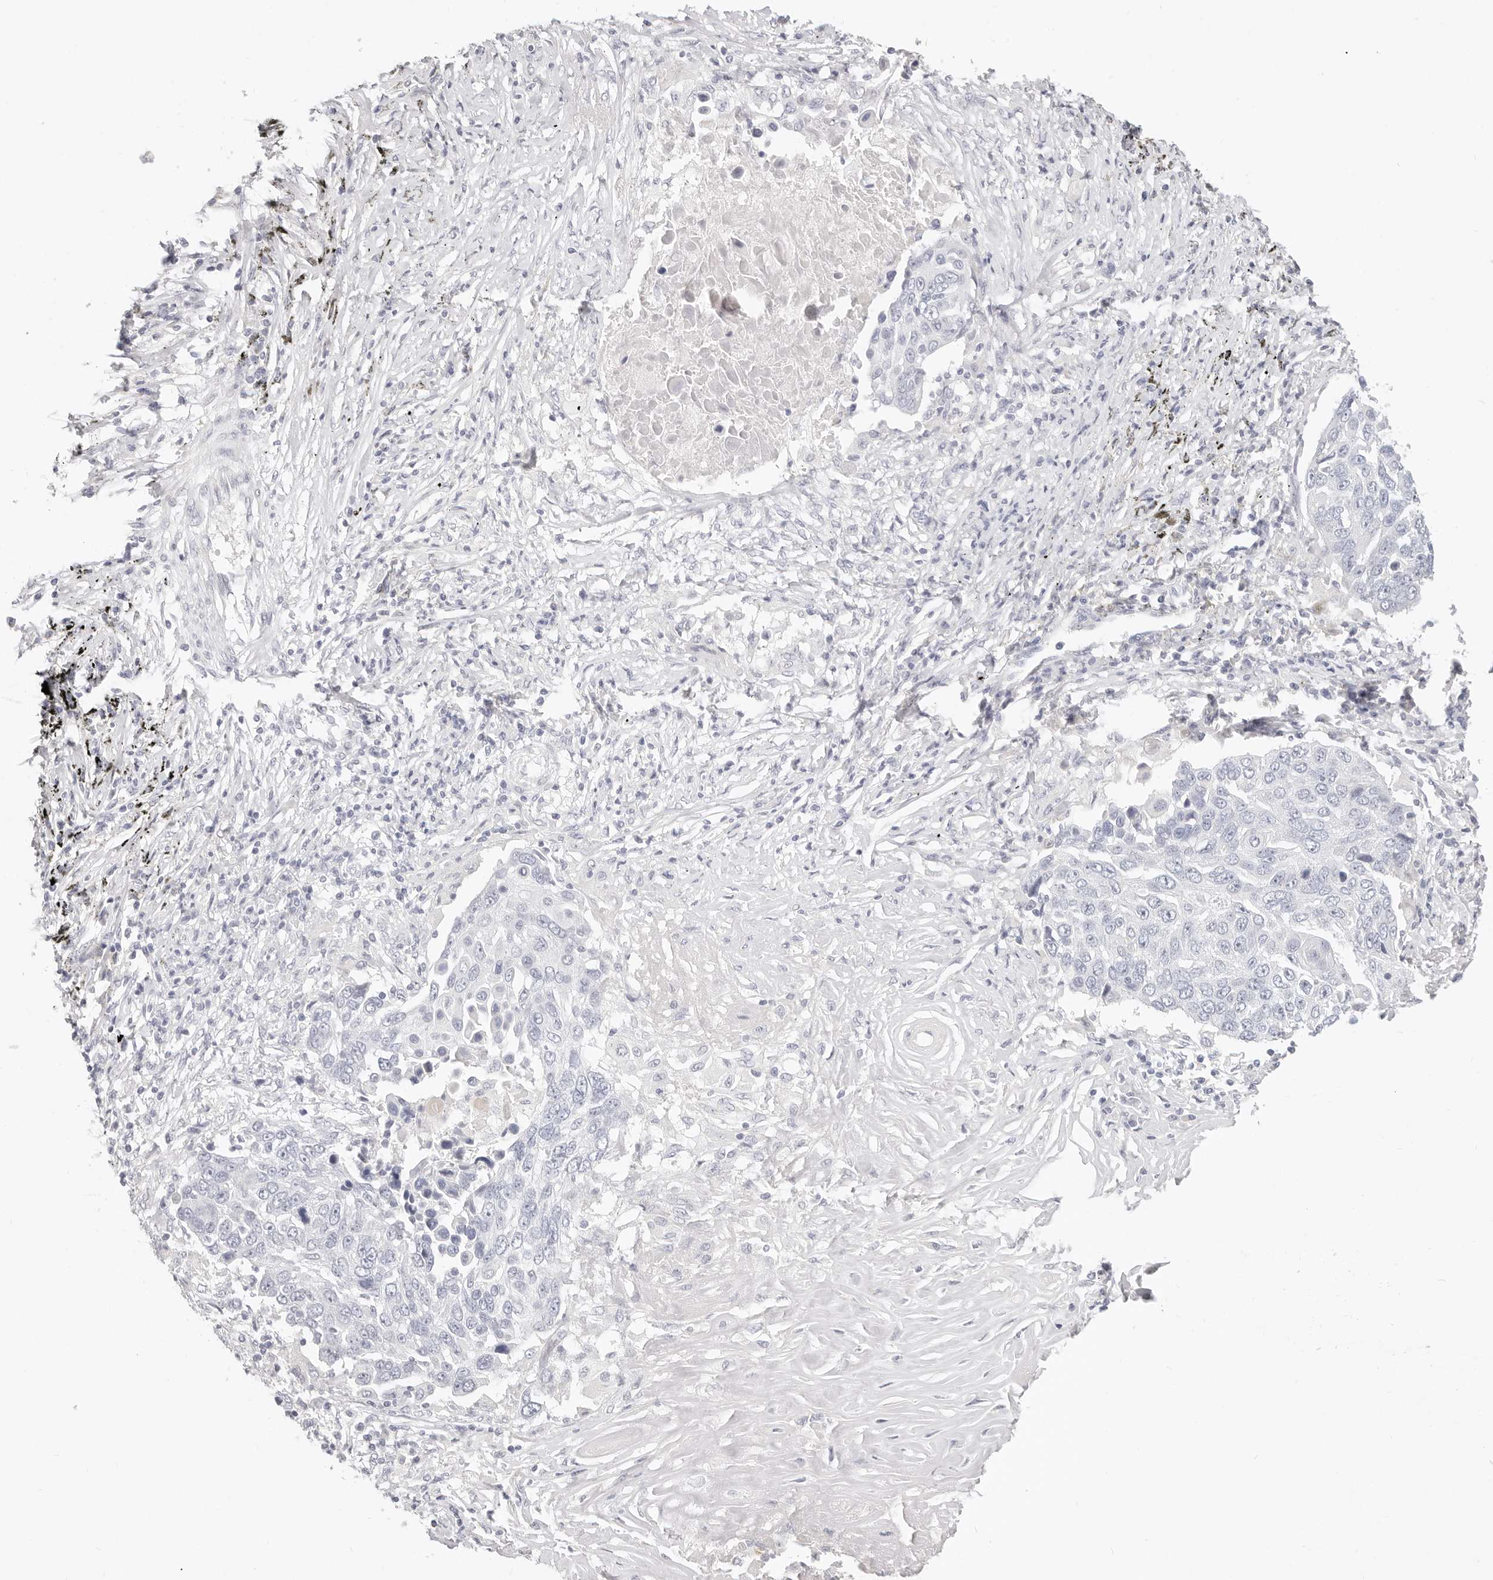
{"staining": {"intensity": "negative", "quantity": "none", "location": "none"}, "tissue": "lung cancer", "cell_type": "Tumor cells", "image_type": "cancer", "snomed": [{"axis": "morphology", "description": "Squamous cell carcinoma, NOS"}, {"axis": "topography", "description": "Lung"}], "caption": "Tumor cells show no significant protein staining in lung squamous cell carcinoma.", "gene": "ASCL1", "patient": {"sex": "male", "age": 66}}